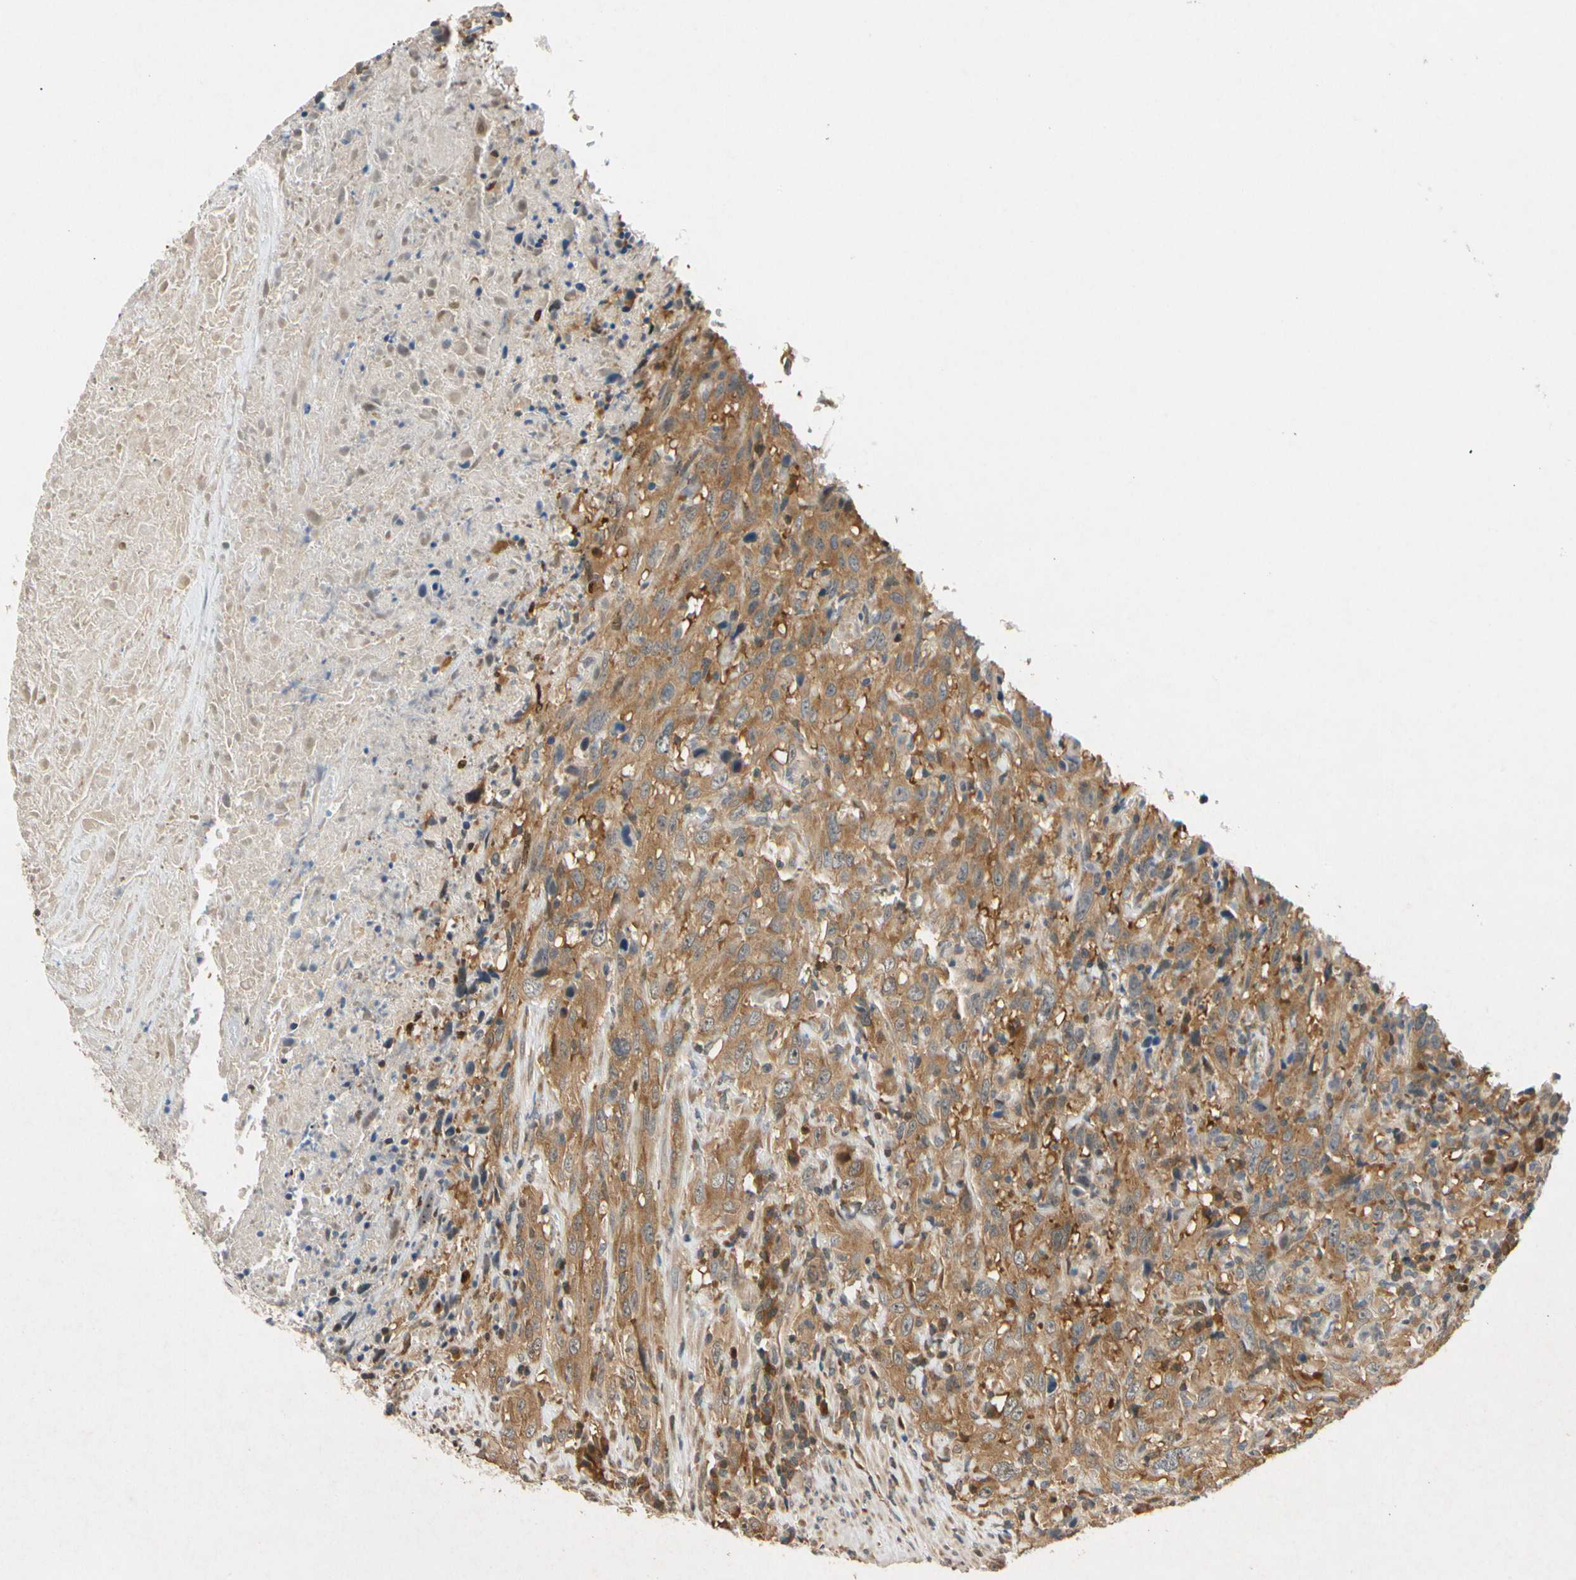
{"staining": {"intensity": "moderate", "quantity": ">75%", "location": "cytoplasmic/membranous"}, "tissue": "urothelial cancer", "cell_type": "Tumor cells", "image_type": "cancer", "snomed": [{"axis": "morphology", "description": "Urothelial carcinoma, High grade"}, {"axis": "topography", "description": "Urinary bladder"}], "caption": "Tumor cells show medium levels of moderate cytoplasmic/membranous staining in about >75% of cells in high-grade urothelial carcinoma. Using DAB (3,3'-diaminobenzidine) (brown) and hematoxylin (blue) stains, captured at high magnification using brightfield microscopy.", "gene": "EIF1AX", "patient": {"sex": "male", "age": 61}}